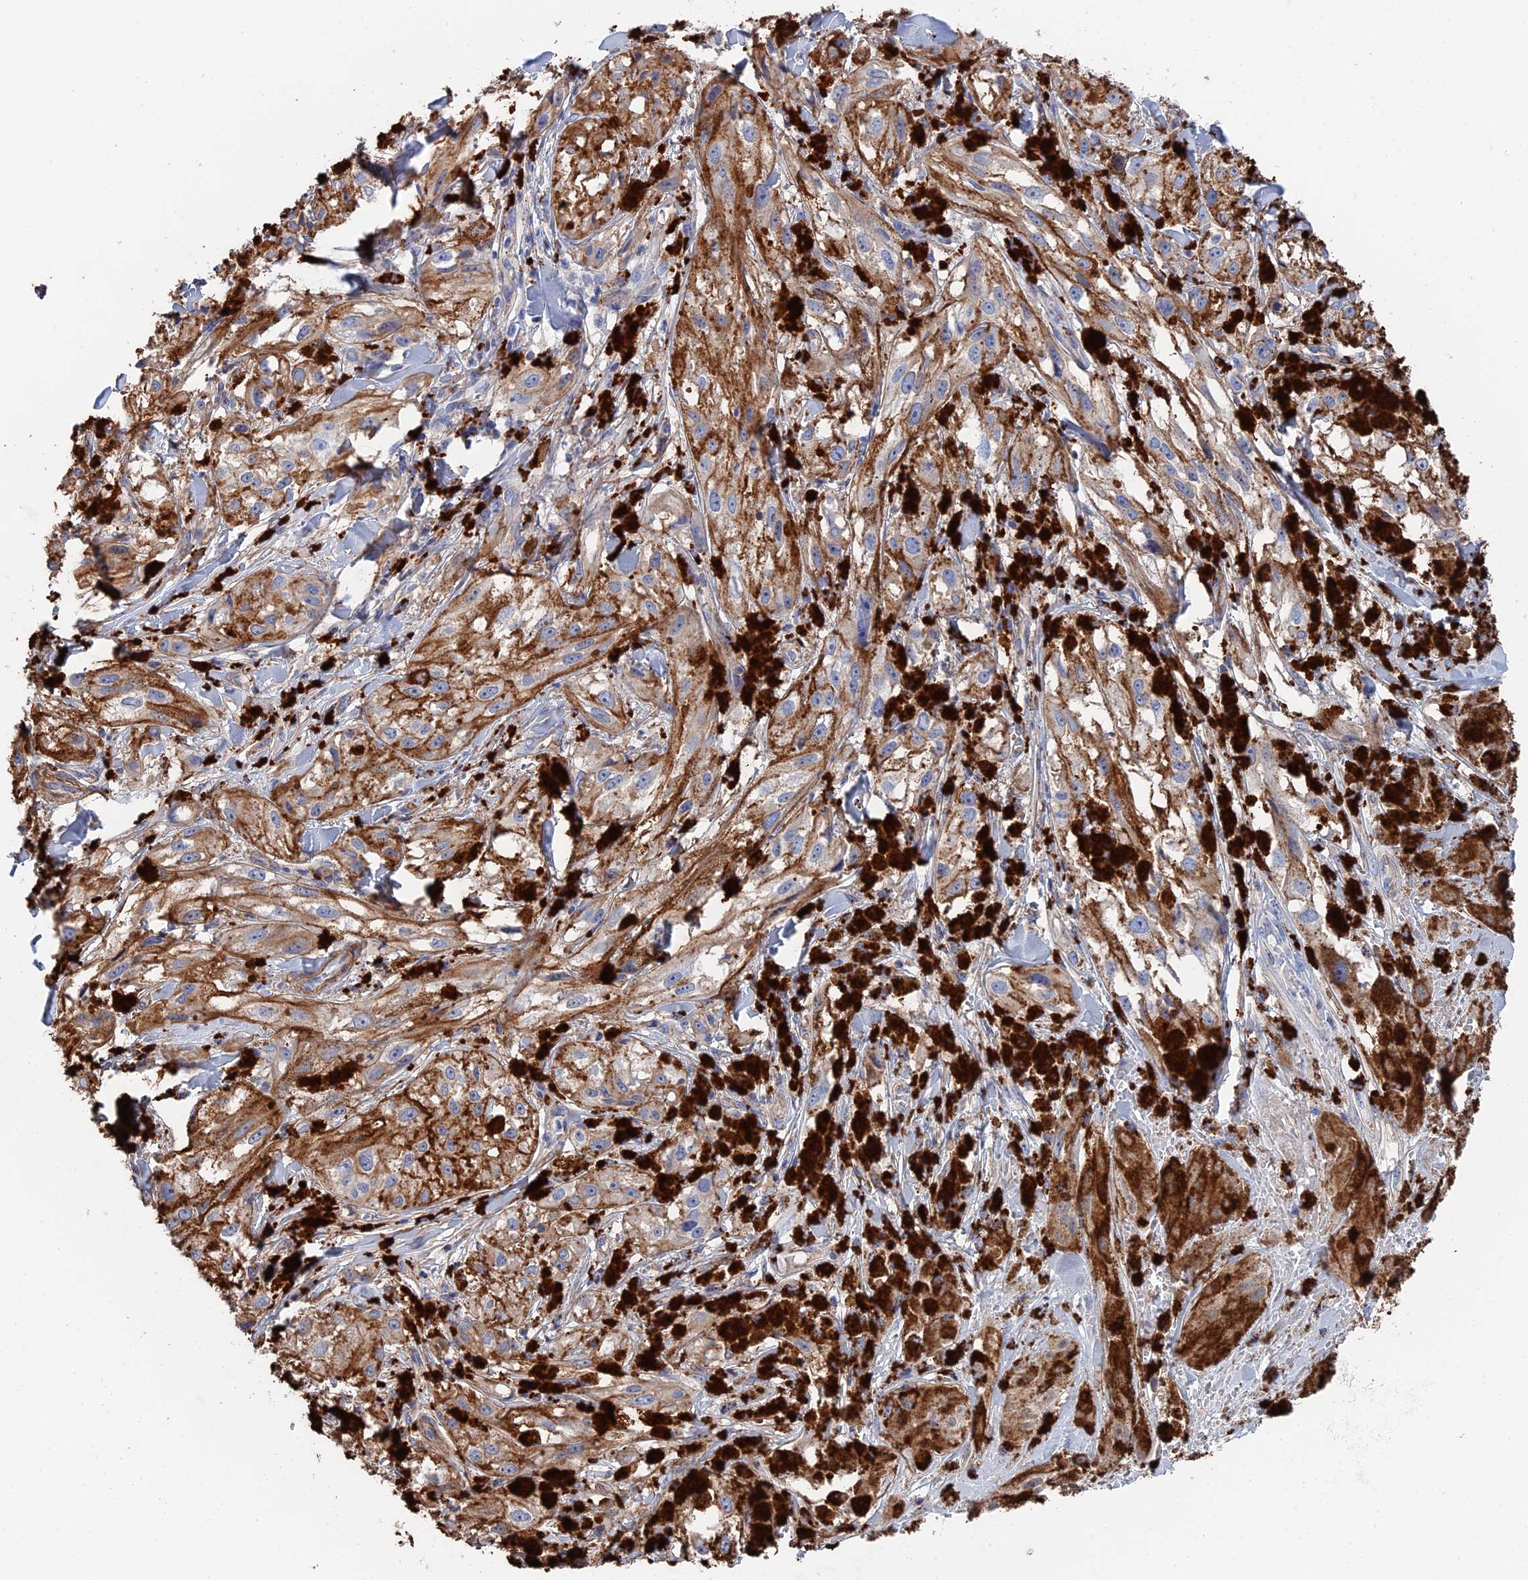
{"staining": {"intensity": "negative", "quantity": "none", "location": "none"}, "tissue": "melanoma", "cell_type": "Tumor cells", "image_type": "cancer", "snomed": [{"axis": "morphology", "description": "Malignant melanoma, NOS"}, {"axis": "topography", "description": "Skin"}], "caption": "Tumor cells show no significant positivity in malignant melanoma.", "gene": "STRA6", "patient": {"sex": "male", "age": 88}}